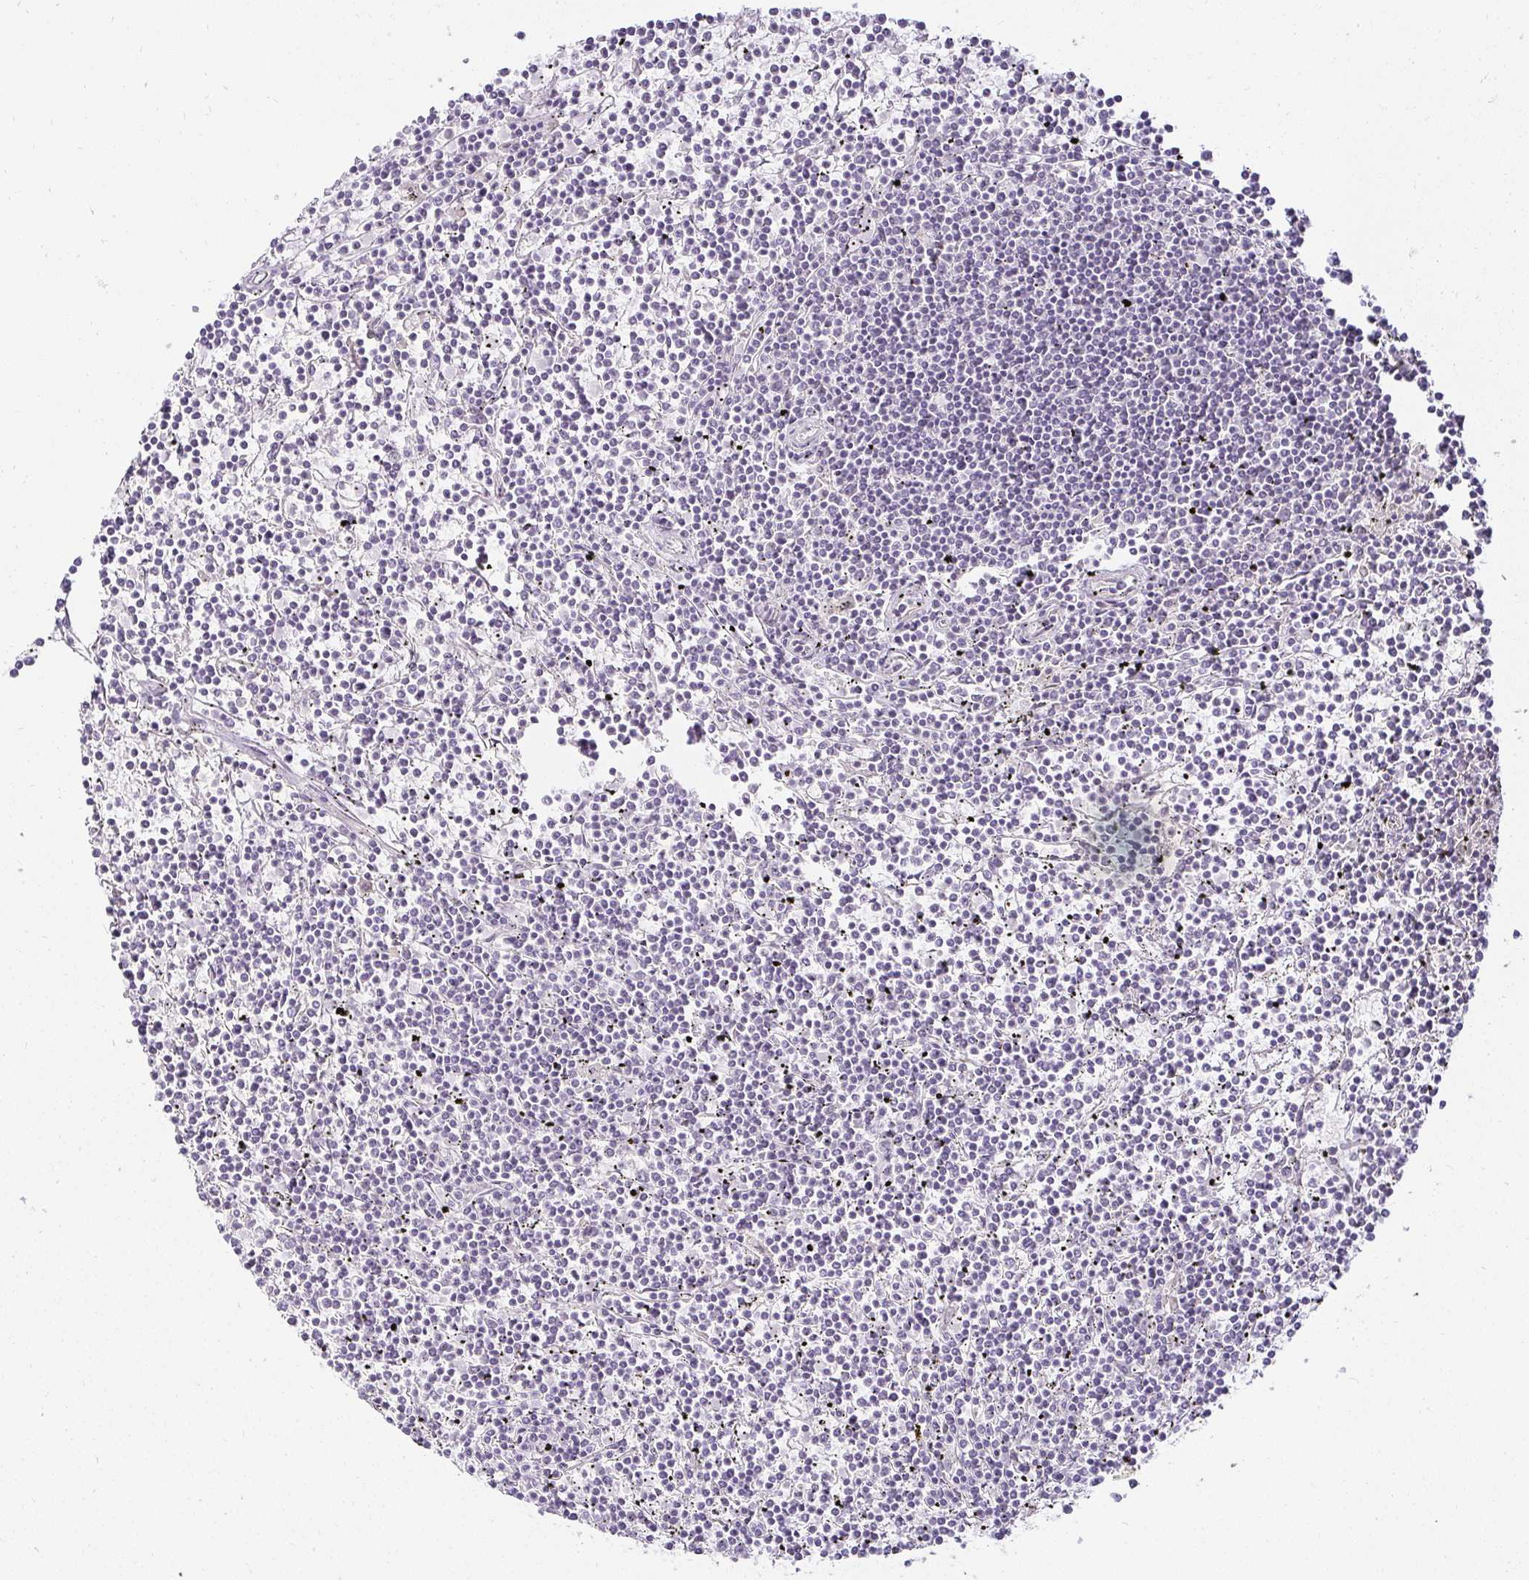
{"staining": {"intensity": "negative", "quantity": "none", "location": "none"}, "tissue": "lymphoma", "cell_type": "Tumor cells", "image_type": "cancer", "snomed": [{"axis": "morphology", "description": "Malignant lymphoma, non-Hodgkin's type, Low grade"}, {"axis": "topography", "description": "Spleen"}], "caption": "This histopathology image is of low-grade malignant lymphoma, non-Hodgkin's type stained with immunohistochemistry (IHC) to label a protein in brown with the nuclei are counter-stained blue. There is no expression in tumor cells. Brightfield microscopy of IHC stained with DAB (brown) and hematoxylin (blue), captured at high magnification.", "gene": "ACAN", "patient": {"sex": "female", "age": 19}}